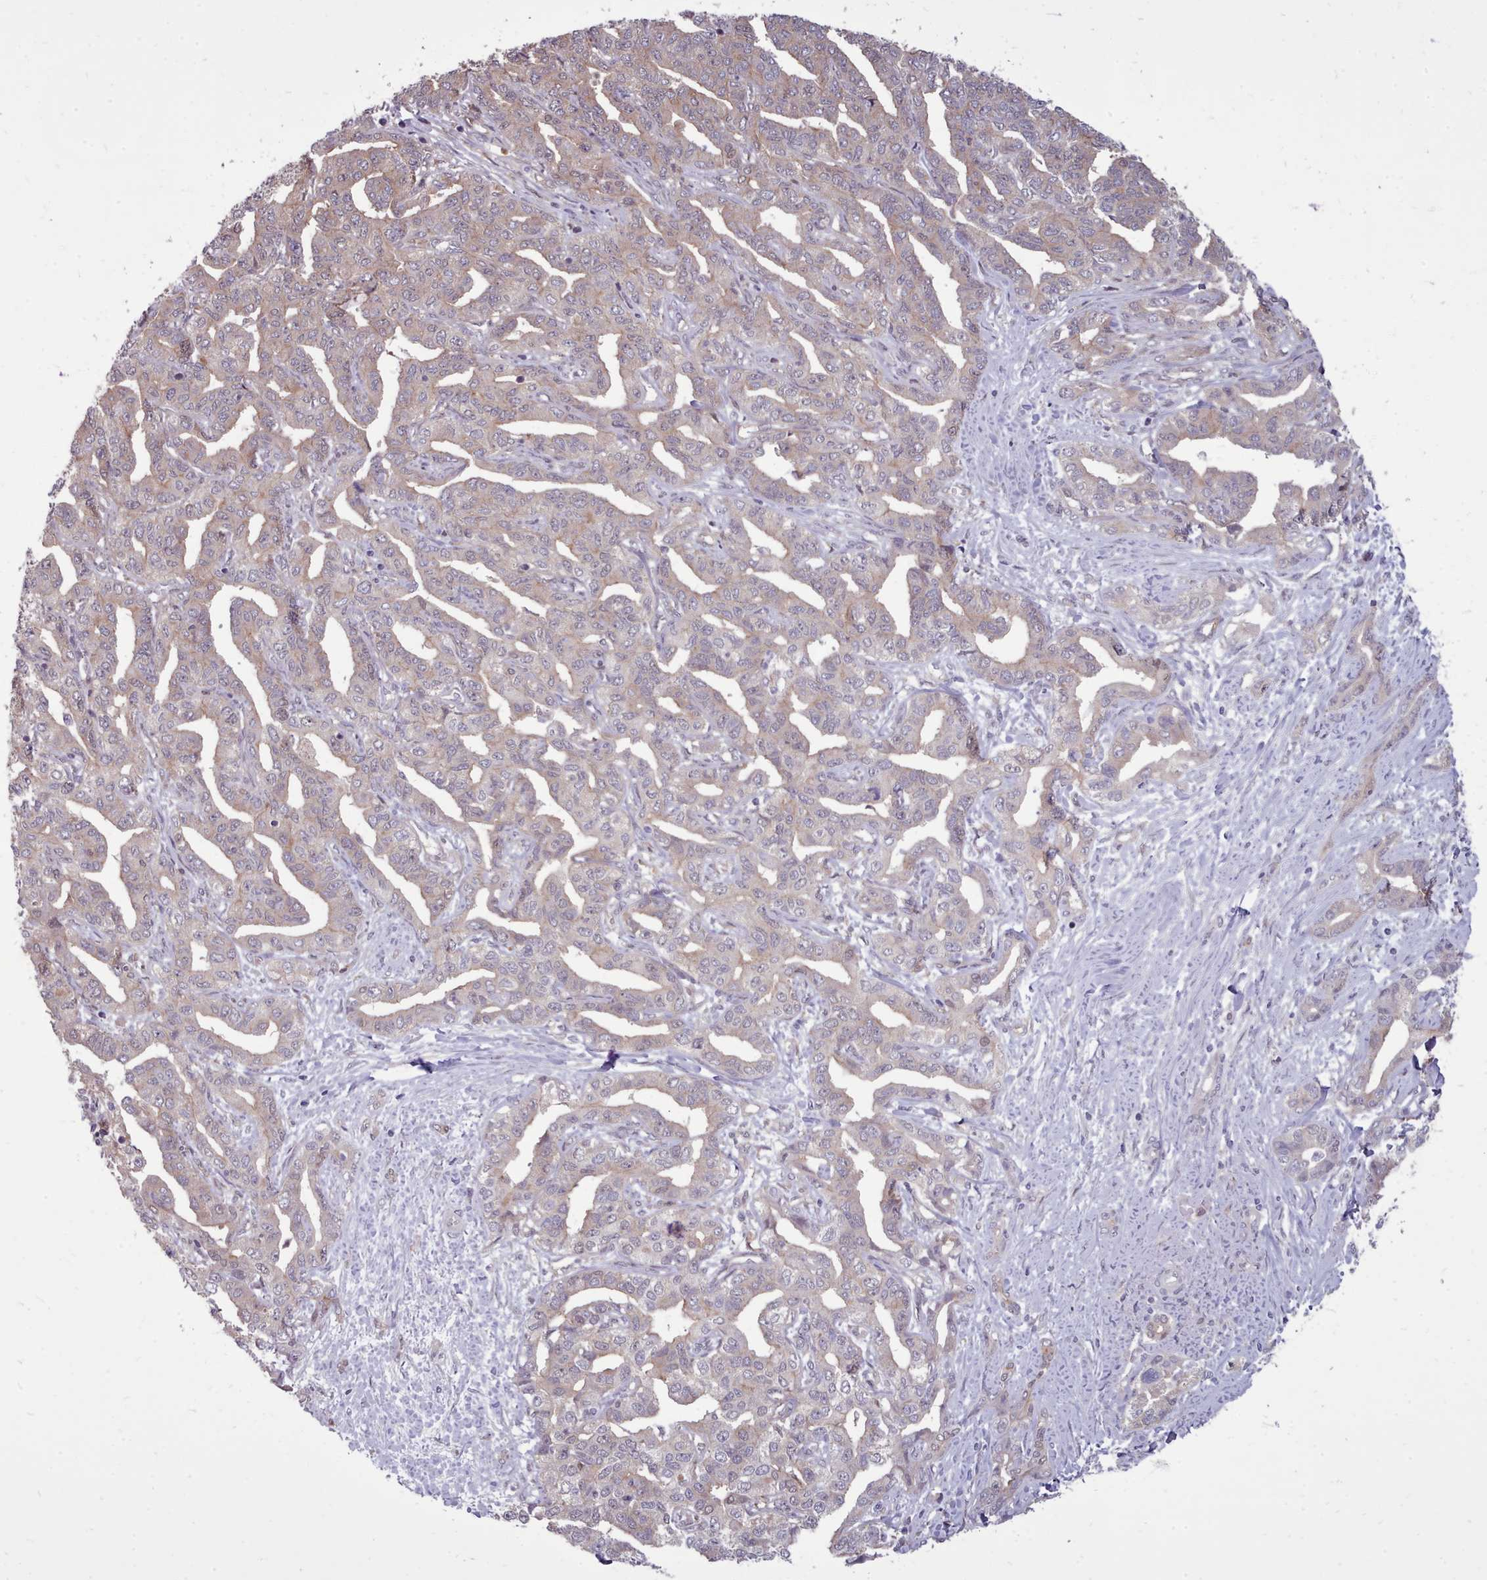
{"staining": {"intensity": "negative", "quantity": "none", "location": "none"}, "tissue": "liver cancer", "cell_type": "Tumor cells", "image_type": "cancer", "snomed": [{"axis": "morphology", "description": "Cholangiocarcinoma"}, {"axis": "topography", "description": "Liver"}], "caption": "High magnification brightfield microscopy of liver cancer stained with DAB (3,3'-diaminobenzidine) (brown) and counterstained with hematoxylin (blue): tumor cells show no significant expression. The staining was performed using DAB (3,3'-diaminobenzidine) to visualize the protein expression in brown, while the nuclei were stained in blue with hematoxylin (Magnification: 20x).", "gene": "AHCY", "patient": {"sex": "male", "age": 59}}